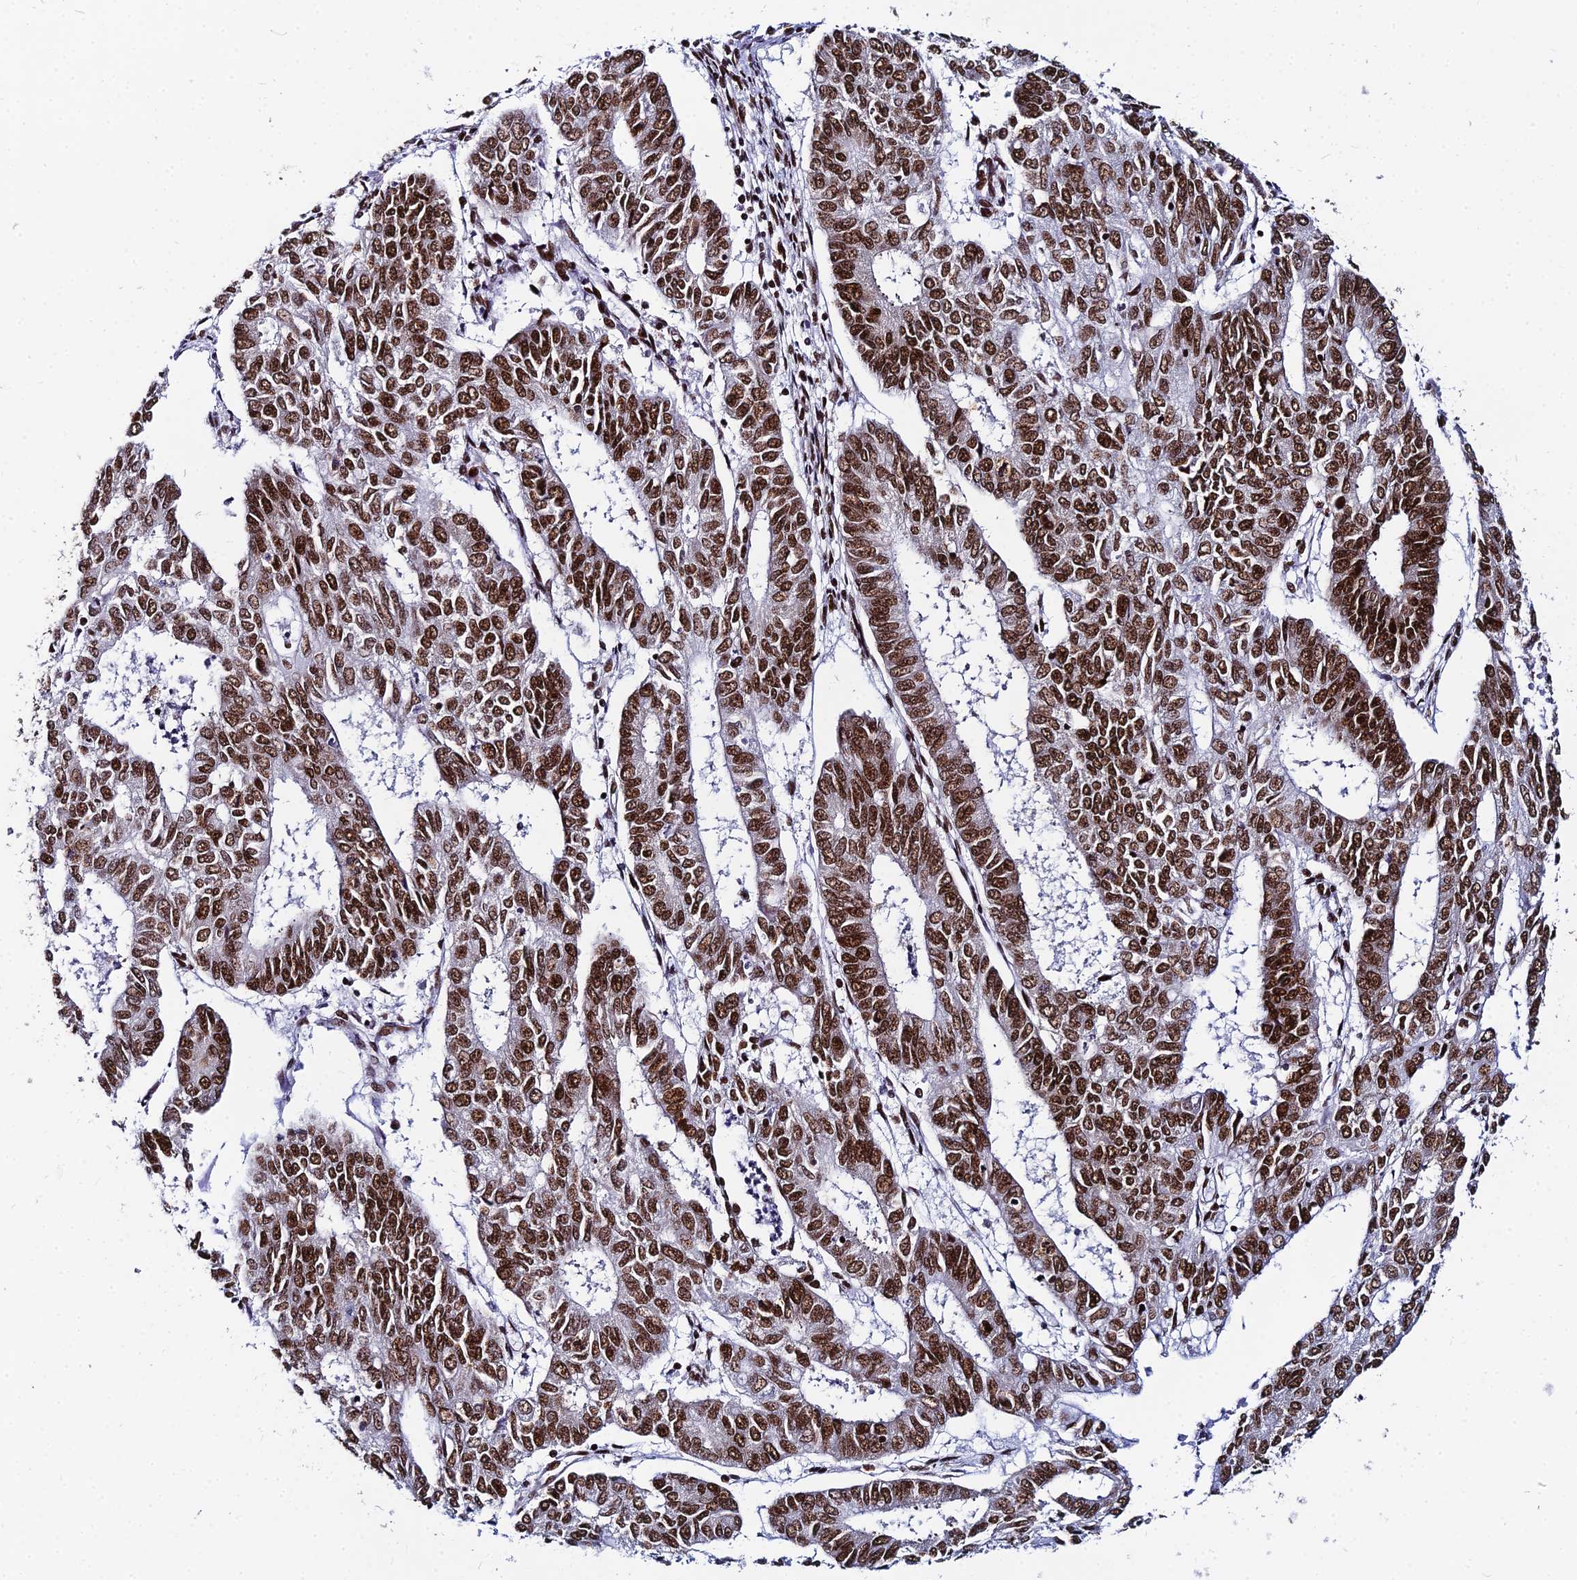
{"staining": {"intensity": "moderate", "quantity": ">75%", "location": "nuclear"}, "tissue": "endometrial cancer", "cell_type": "Tumor cells", "image_type": "cancer", "snomed": [{"axis": "morphology", "description": "Adenocarcinoma, NOS"}, {"axis": "topography", "description": "Endometrium"}], "caption": "Endometrial adenocarcinoma tissue reveals moderate nuclear expression in approximately >75% of tumor cells, visualized by immunohistochemistry. (DAB (3,3'-diaminobenzidine) = brown stain, brightfield microscopy at high magnification).", "gene": "HNRNPH1", "patient": {"sex": "female", "age": 68}}